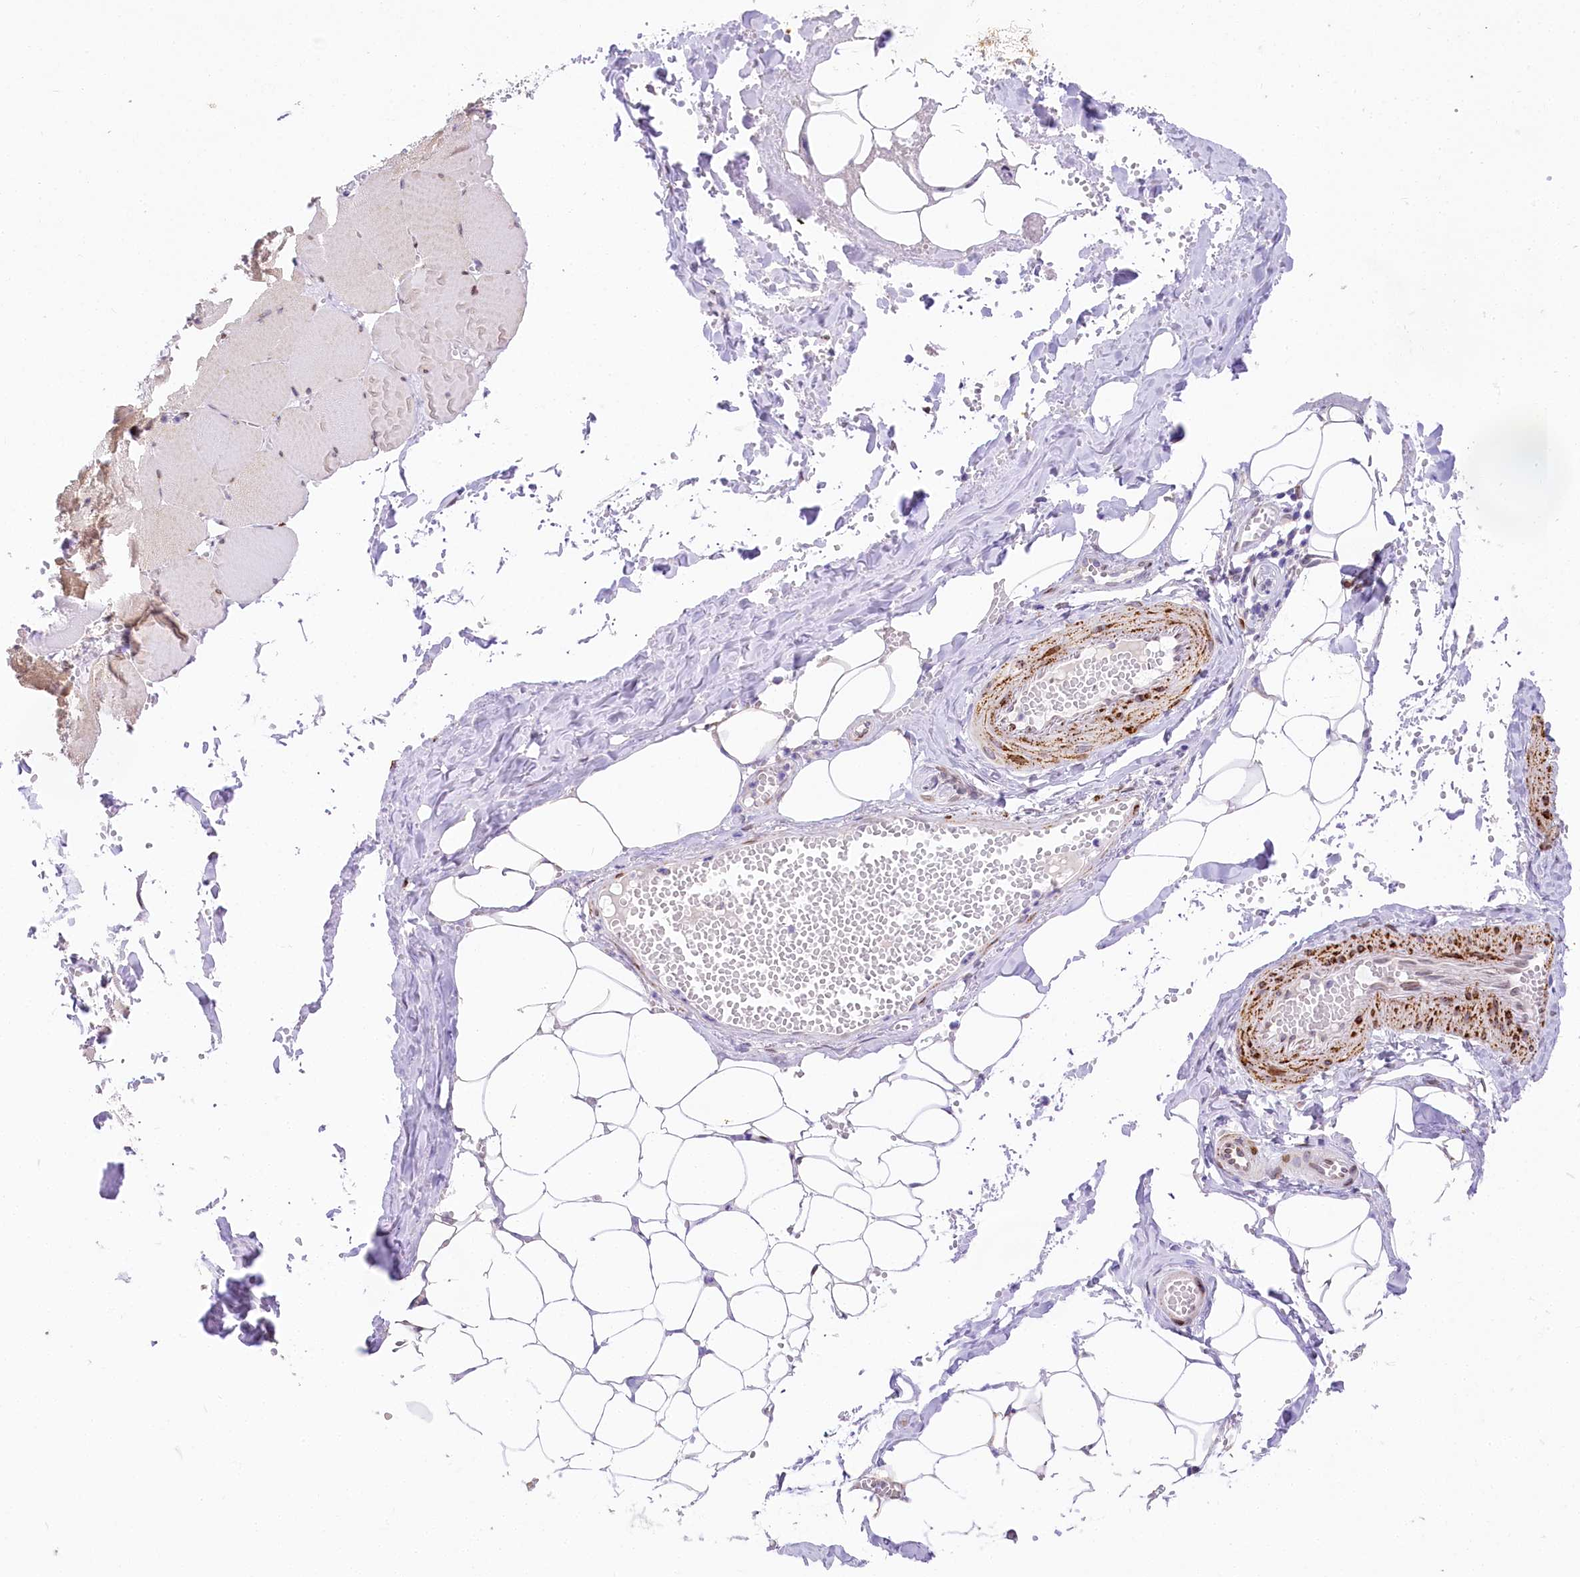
{"staining": {"intensity": "negative", "quantity": "none", "location": "none"}, "tissue": "adipose tissue", "cell_type": "Adipocytes", "image_type": "normal", "snomed": [{"axis": "morphology", "description": "Normal tissue, NOS"}, {"axis": "topography", "description": "Skeletal muscle"}, {"axis": "topography", "description": "Peripheral nerve tissue"}], "caption": "Adipocytes show no significant protein expression in normal adipose tissue.", "gene": "PPIP5K2", "patient": {"sex": "female", "age": 55}}